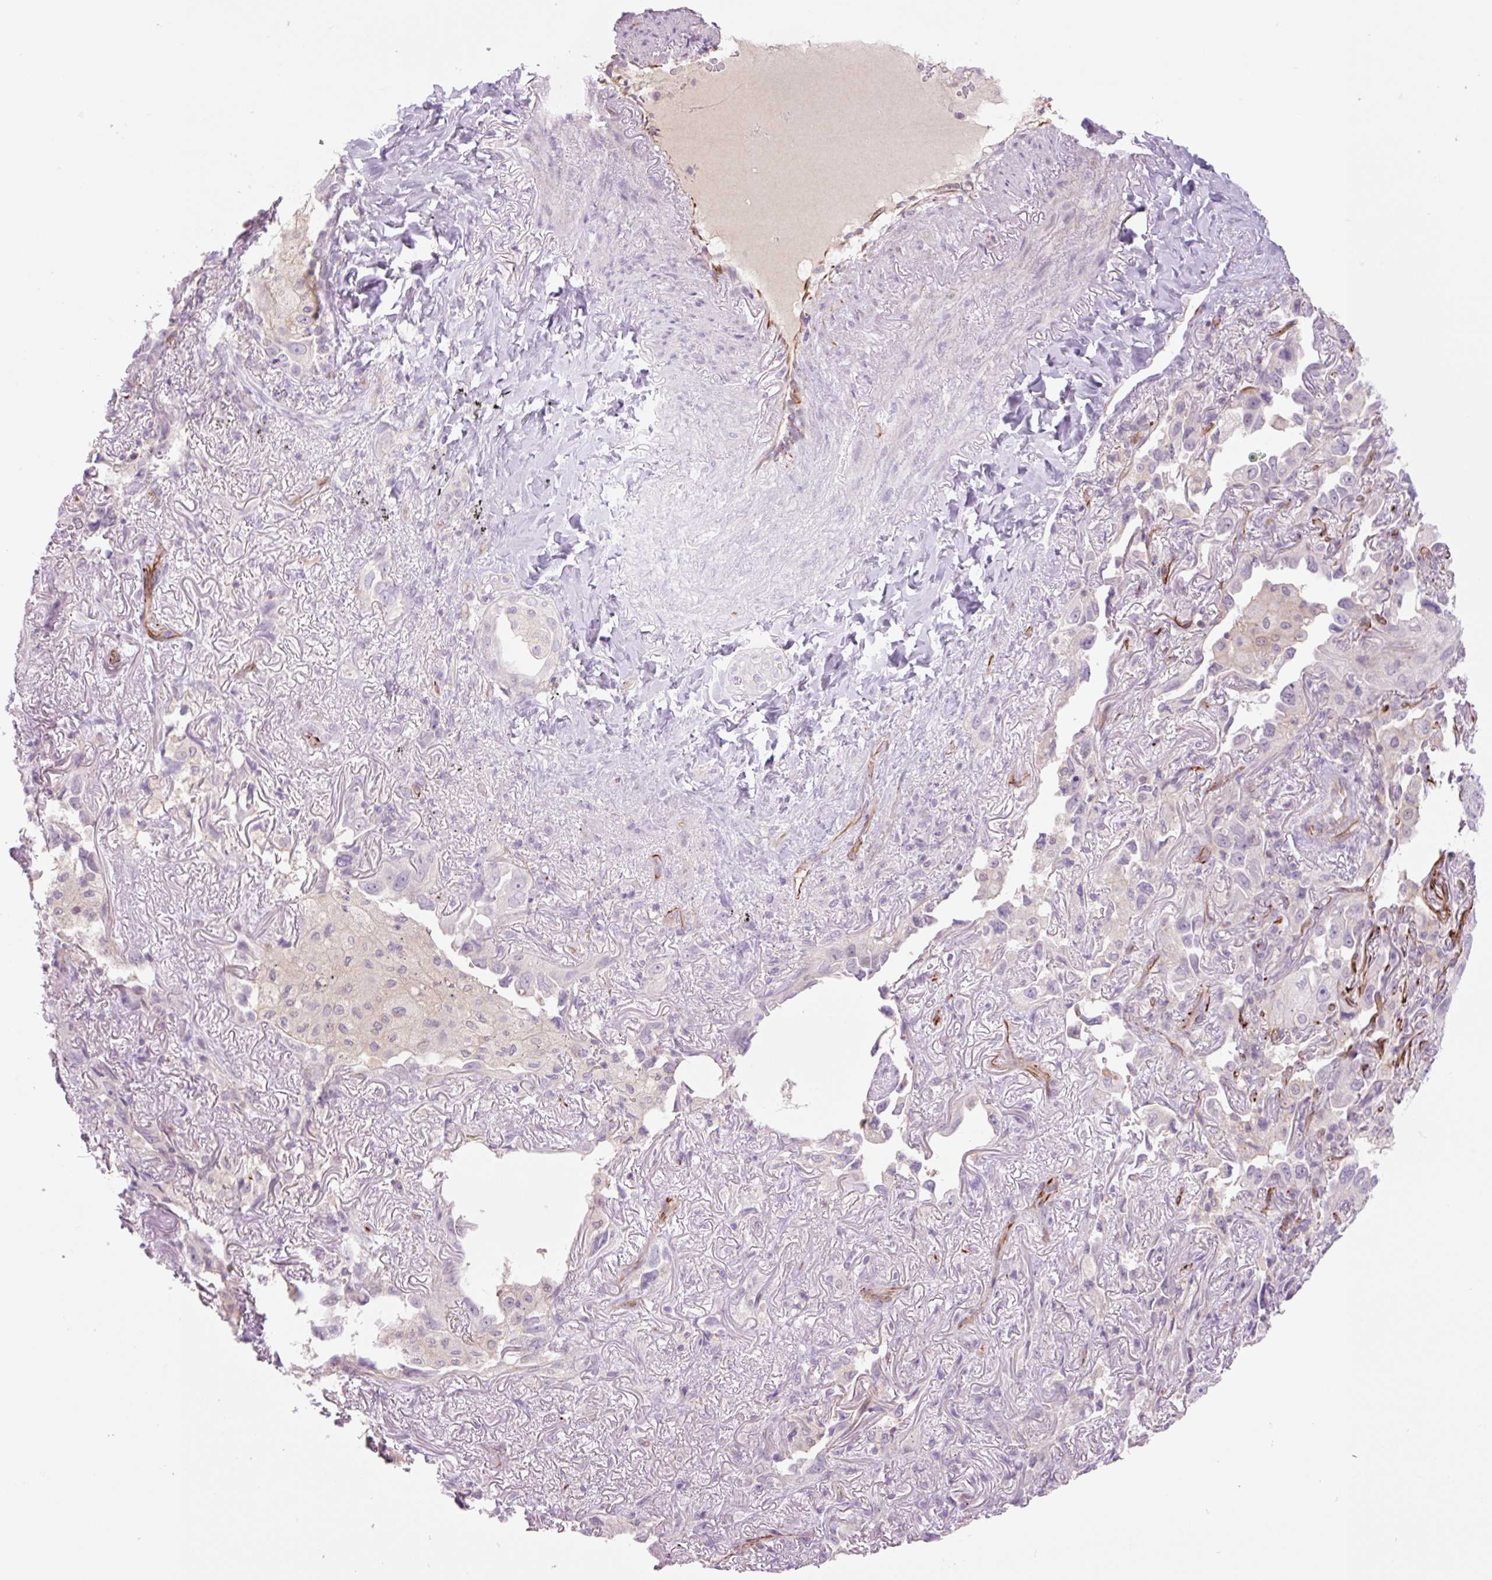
{"staining": {"intensity": "negative", "quantity": "none", "location": "none"}, "tissue": "lung cancer", "cell_type": "Tumor cells", "image_type": "cancer", "snomed": [{"axis": "morphology", "description": "Adenocarcinoma, NOS"}, {"axis": "topography", "description": "Lung"}], "caption": "Protein analysis of lung cancer (adenocarcinoma) exhibits no significant staining in tumor cells.", "gene": "ZFYVE21", "patient": {"sex": "female", "age": 69}}